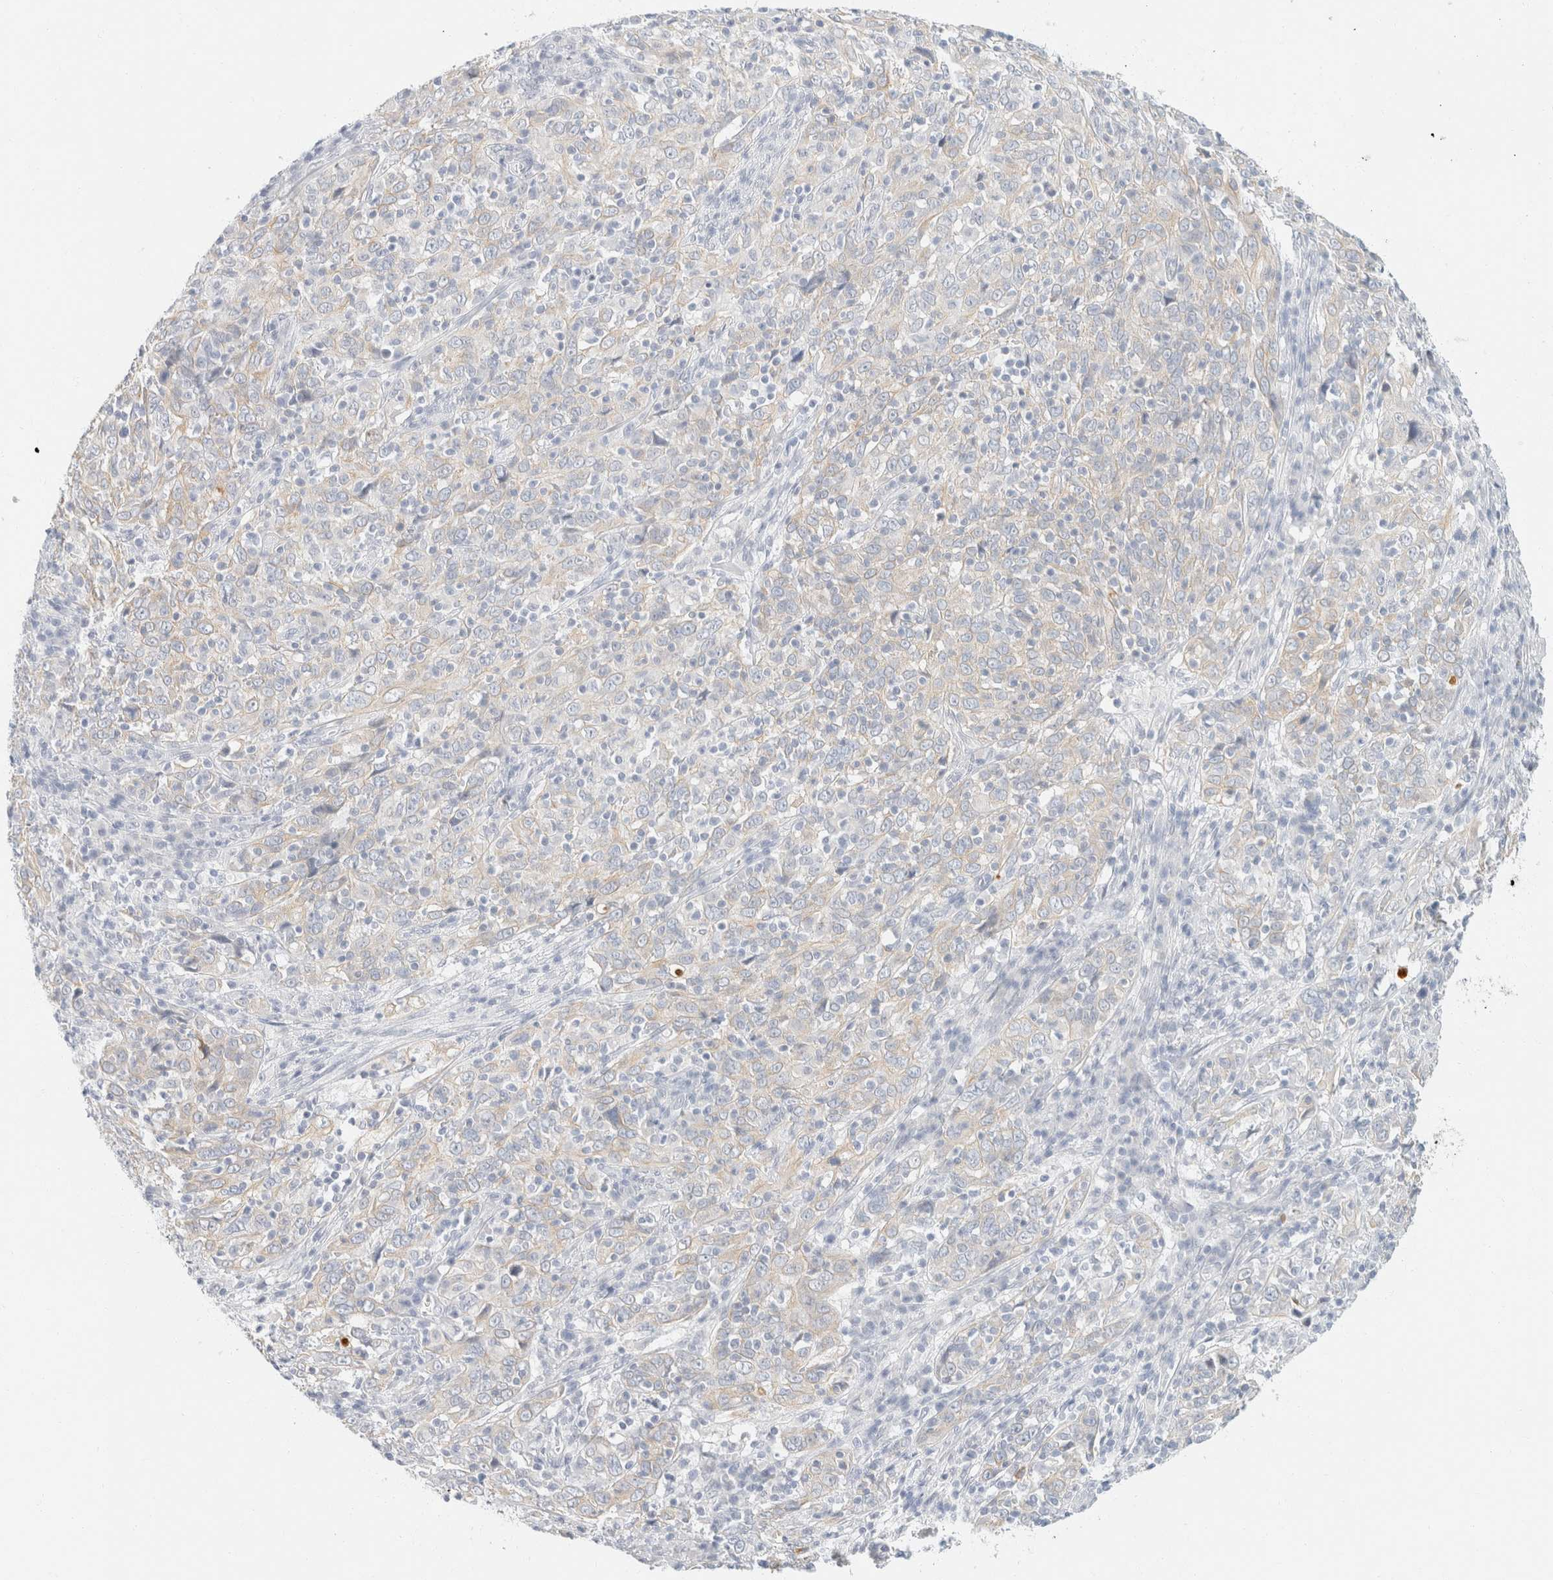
{"staining": {"intensity": "weak", "quantity": "<25%", "location": "cytoplasmic/membranous"}, "tissue": "cervical cancer", "cell_type": "Tumor cells", "image_type": "cancer", "snomed": [{"axis": "morphology", "description": "Squamous cell carcinoma, NOS"}, {"axis": "topography", "description": "Cervix"}], "caption": "Cervical cancer stained for a protein using immunohistochemistry shows no positivity tumor cells.", "gene": "KRT20", "patient": {"sex": "female", "age": 46}}